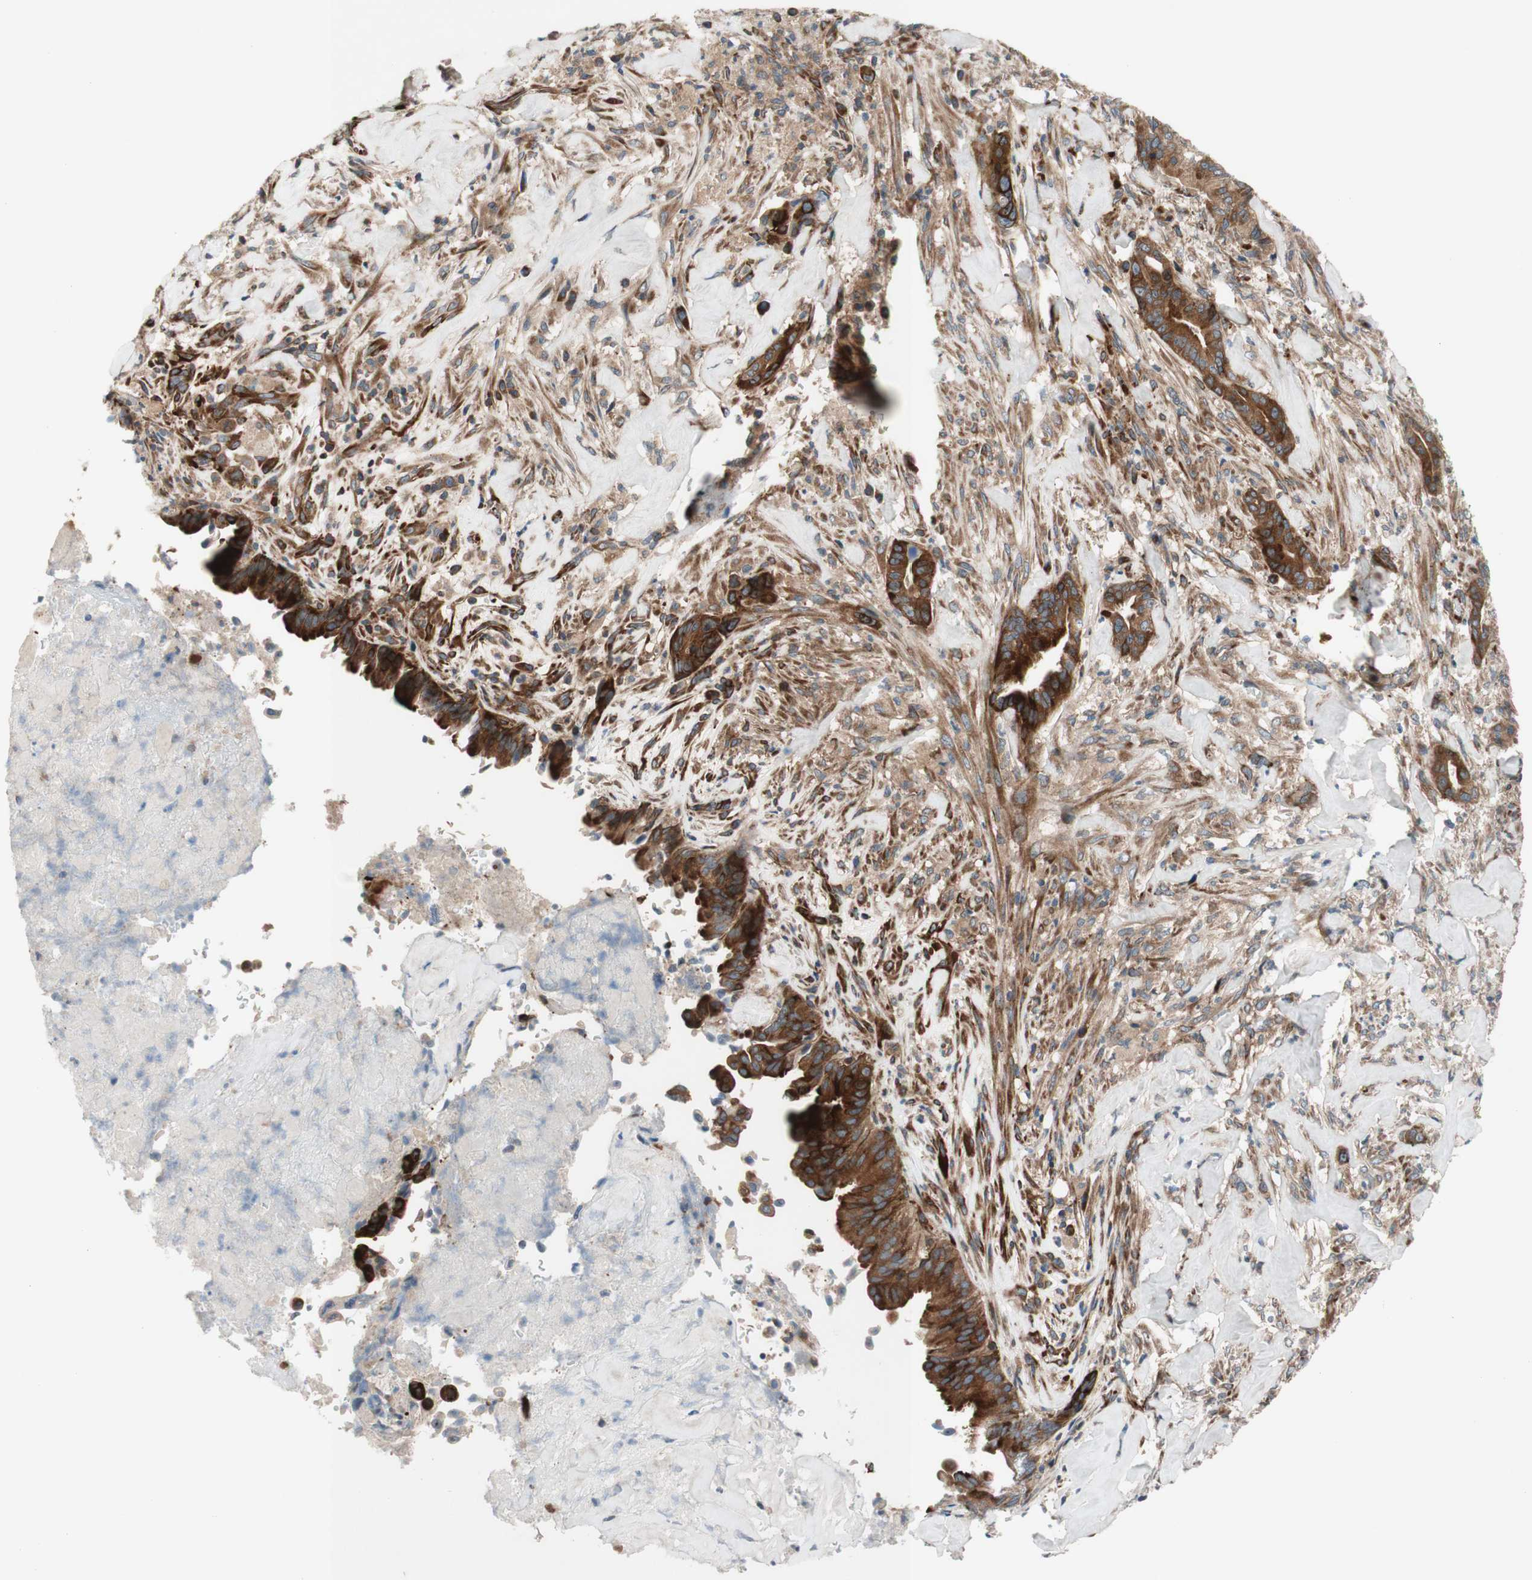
{"staining": {"intensity": "moderate", "quantity": ">75%", "location": "cytoplasmic/membranous"}, "tissue": "liver cancer", "cell_type": "Tumor cells", "image_type": "cancer", "snomed": [{"axis": "morphology", "description": "Cholangiocarcinoma"}, {"axis": "topography", "description": "Liver"}], "caption": "Liver cancer was stained to show a protein in brown. There is medium levels of moderate cytoplasmic/membranous positivity in approximately >75% of tumor cells. (DAB (3,3'-diaminobenzidine) IHC, brown staining for protein, blue staining for nuclei).", "gene": "CCN4", "patient": {"sex": "female", "age": 67}}